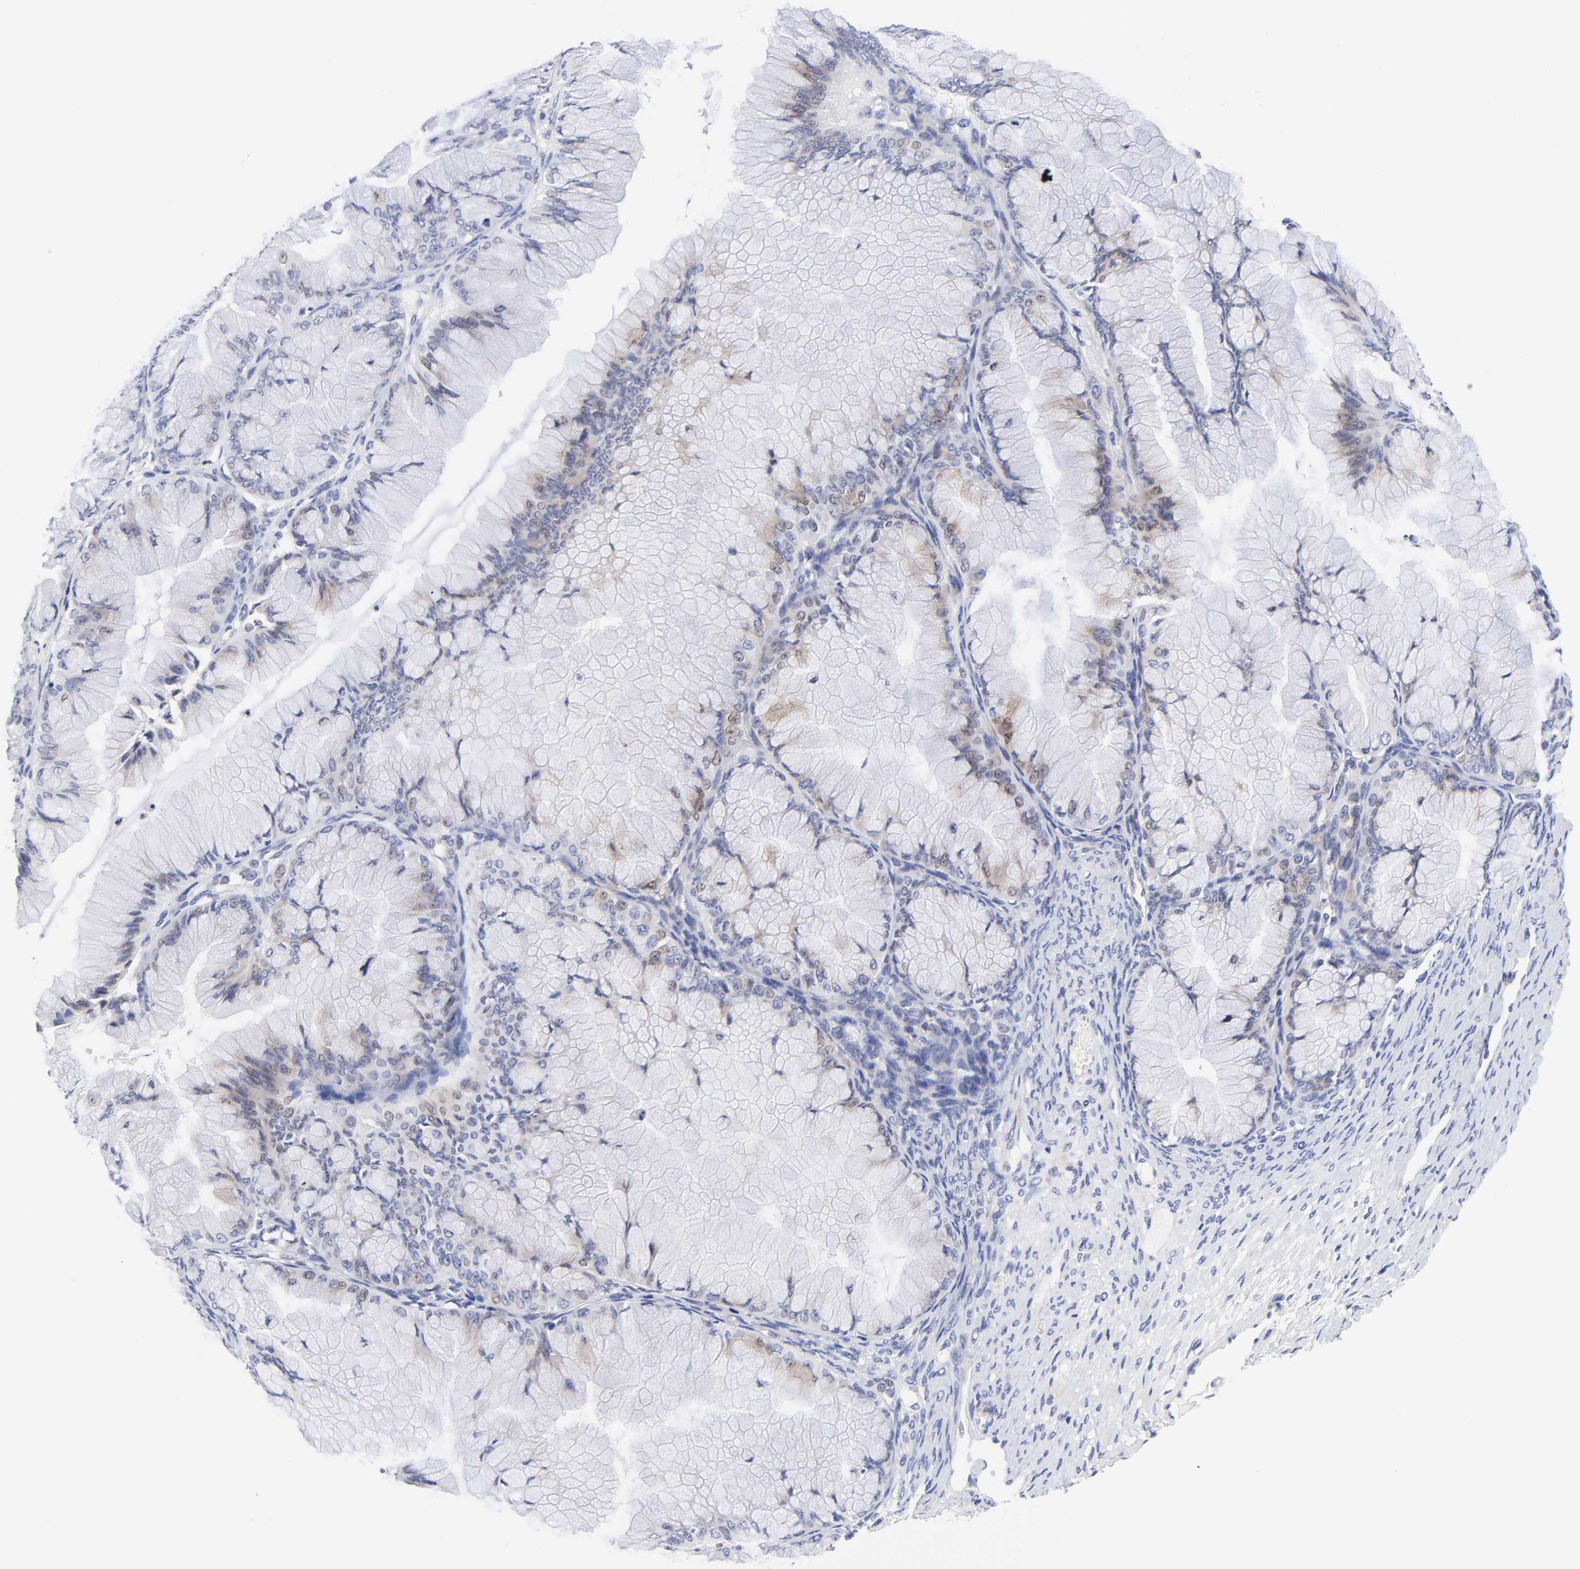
{"staining": {"intensity": "weak", "quantity": "<25%", "location": "nuclear"}, "tissue": "ovarian cancer", "cell_type": "Tumor cells", "image_type": "cancer", "snomed": [{"axis": "morphology", "description": "Cystadenocarcinoma, mucinous, NOS"}, {"axis": "topography", "description": "Ovary"}], "caption": "Immunohistochemistry micrograph of ovarian cancer stained for a protein (brown), which exhibits no expression in tumor cells. (Immunohistochemistry, brightfield microscopy, high magnification).", "gene": "AFF2", "patient": {"sex": "female", "age": 63}}